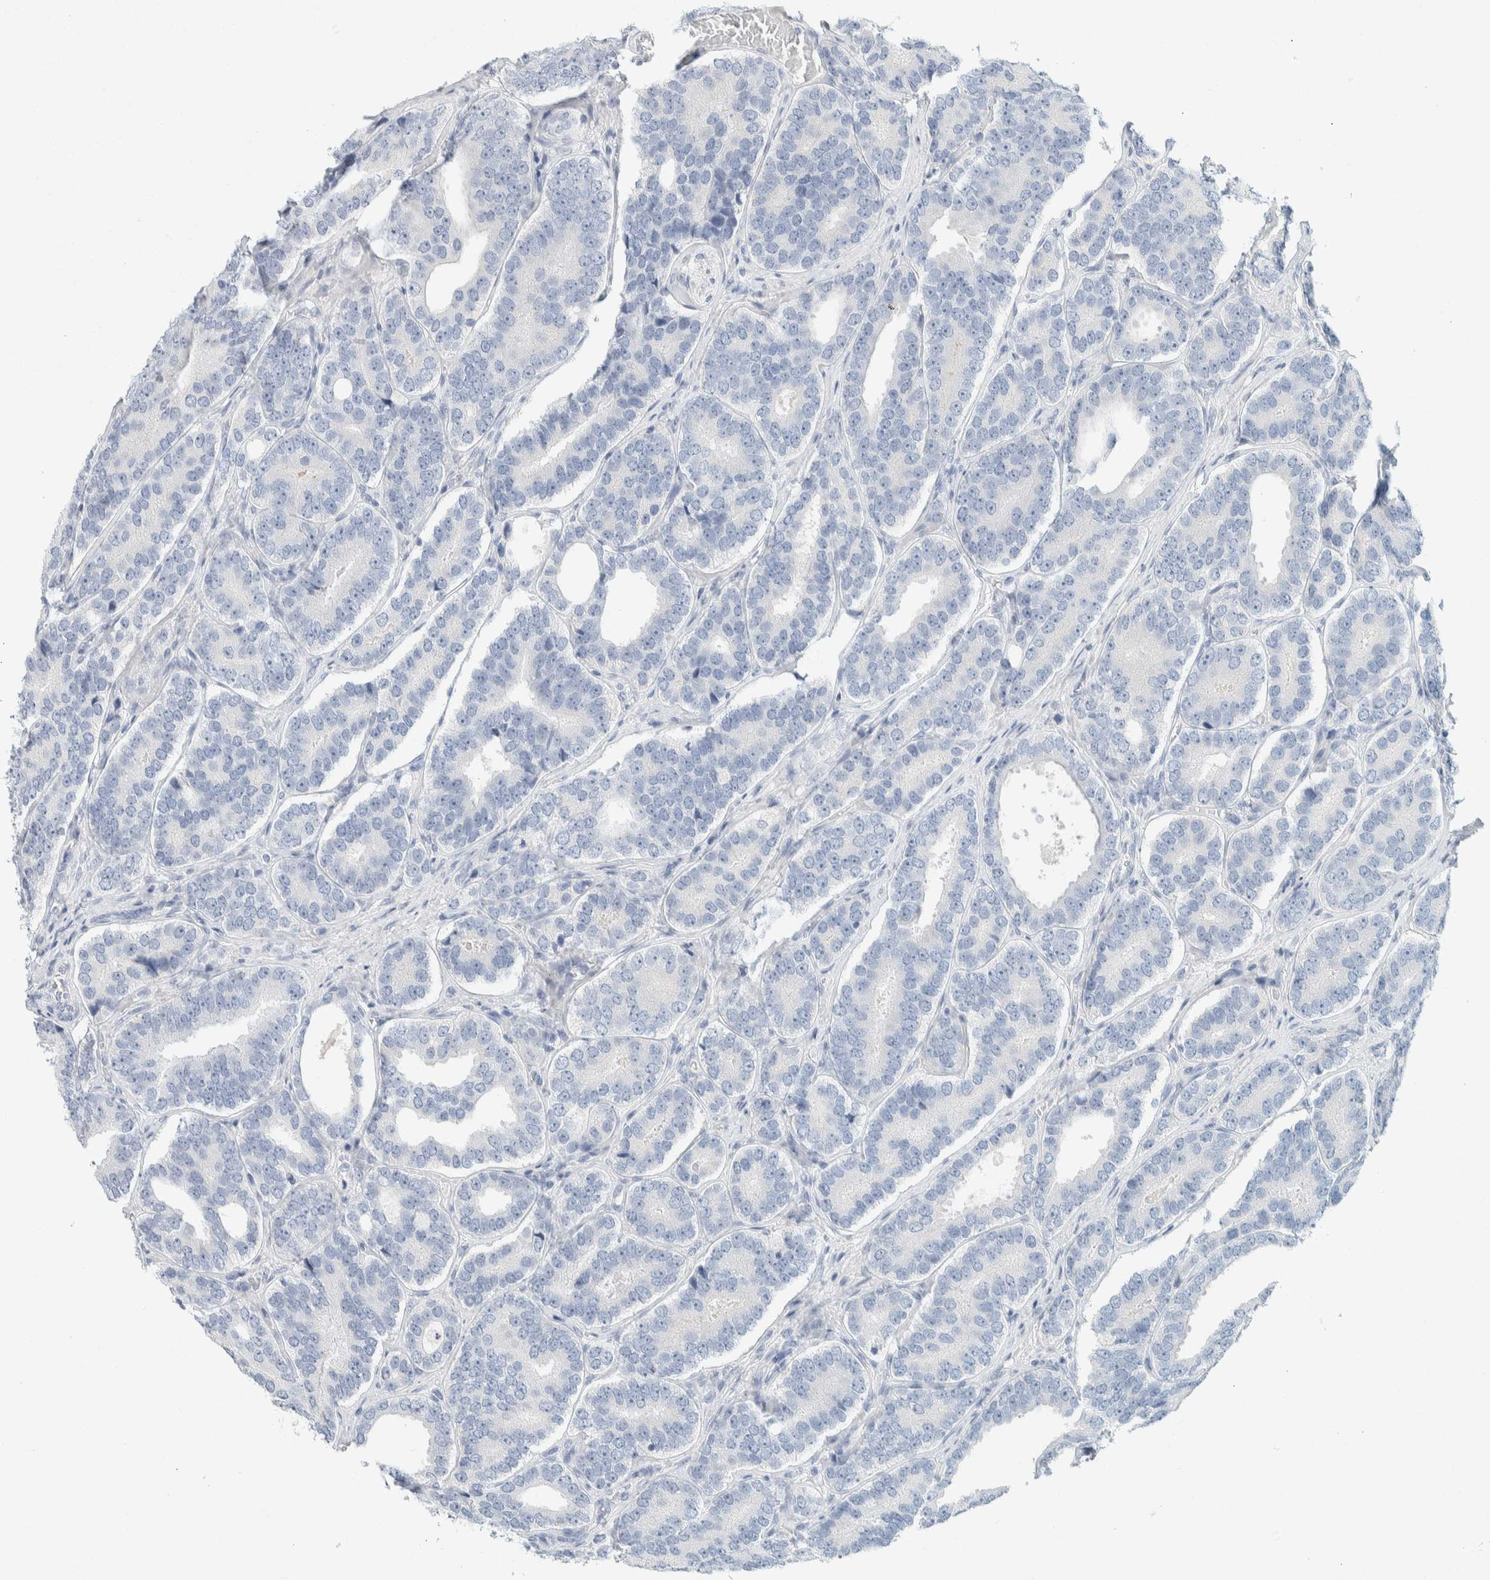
{"staining": {"intensity": "negative", "quantity": "none", "location": "none"}, "tissue": "prostate cancer", "cell_type": "Tumor cells", "image_type": "cancer", "snomed": [{"axis": "morphology", "description": "Adenocarcinoma, High grade"}, {"axis": "topography", "description": "Prostate"}], "caption": "Tumor cells show no significant protein positivity in adenocarcinoma (high-grade) (prostate).", "gene": "ALOX12B", "patient": {"sex": "male", "age": 56}}